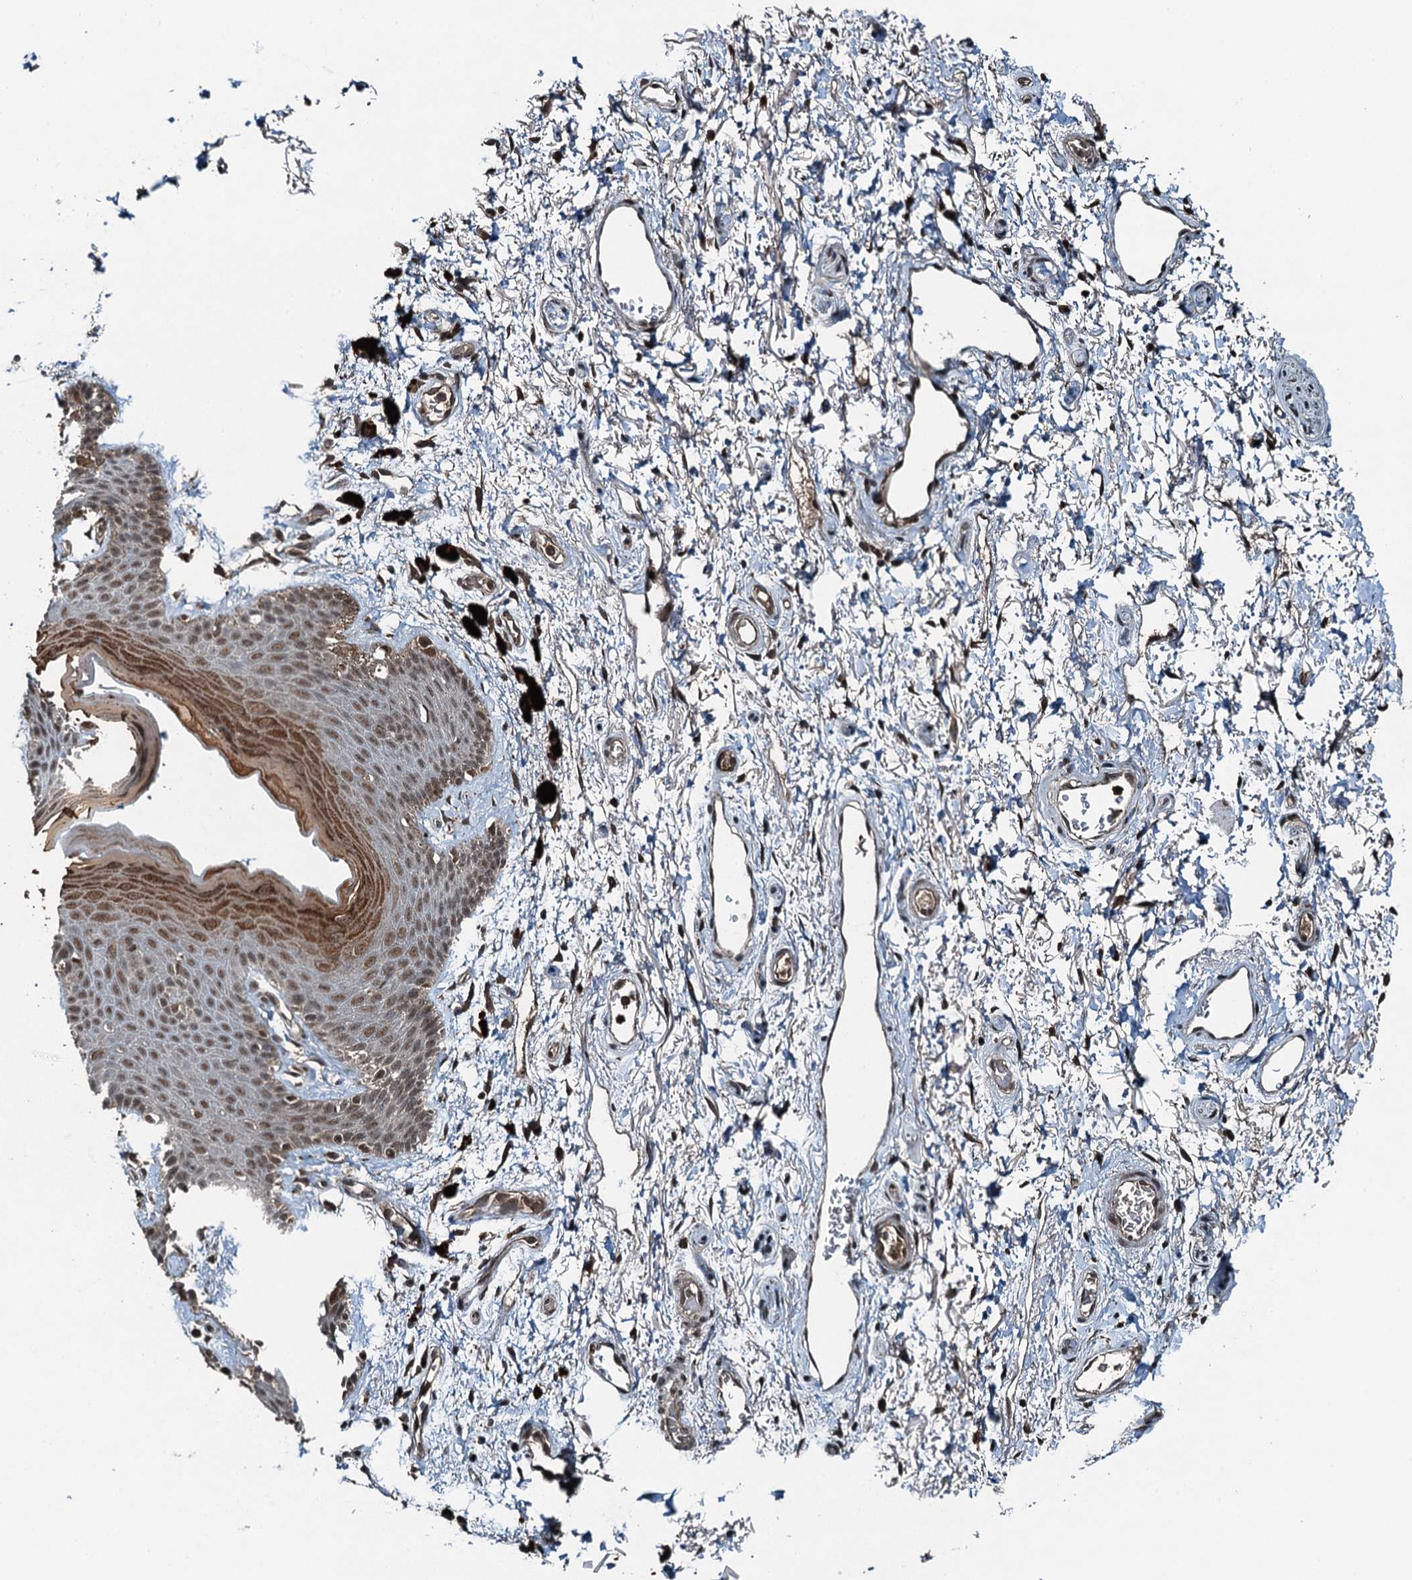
{"staining": {"intensity": "strong", "quantity": "<25%", "location": "cytoplasmic/membranous,nuclear"}, "tissue": "skin", "cell_type": "Epidermal cells", "image_type": "normal", "snomed": [{"axis": "morphology", "description": "Normal tissue, NOS"}, {"axis": "topography", "description": "Anal"}], "caption": "Immunohistochemical staining of benign skin reveals medium levels of strong cytoplasmic/membranous,nuclear positivity in about <25% of epidermal cells.", "gene": "UBXN6", "patient": {"sex": "female", "age": 46}}